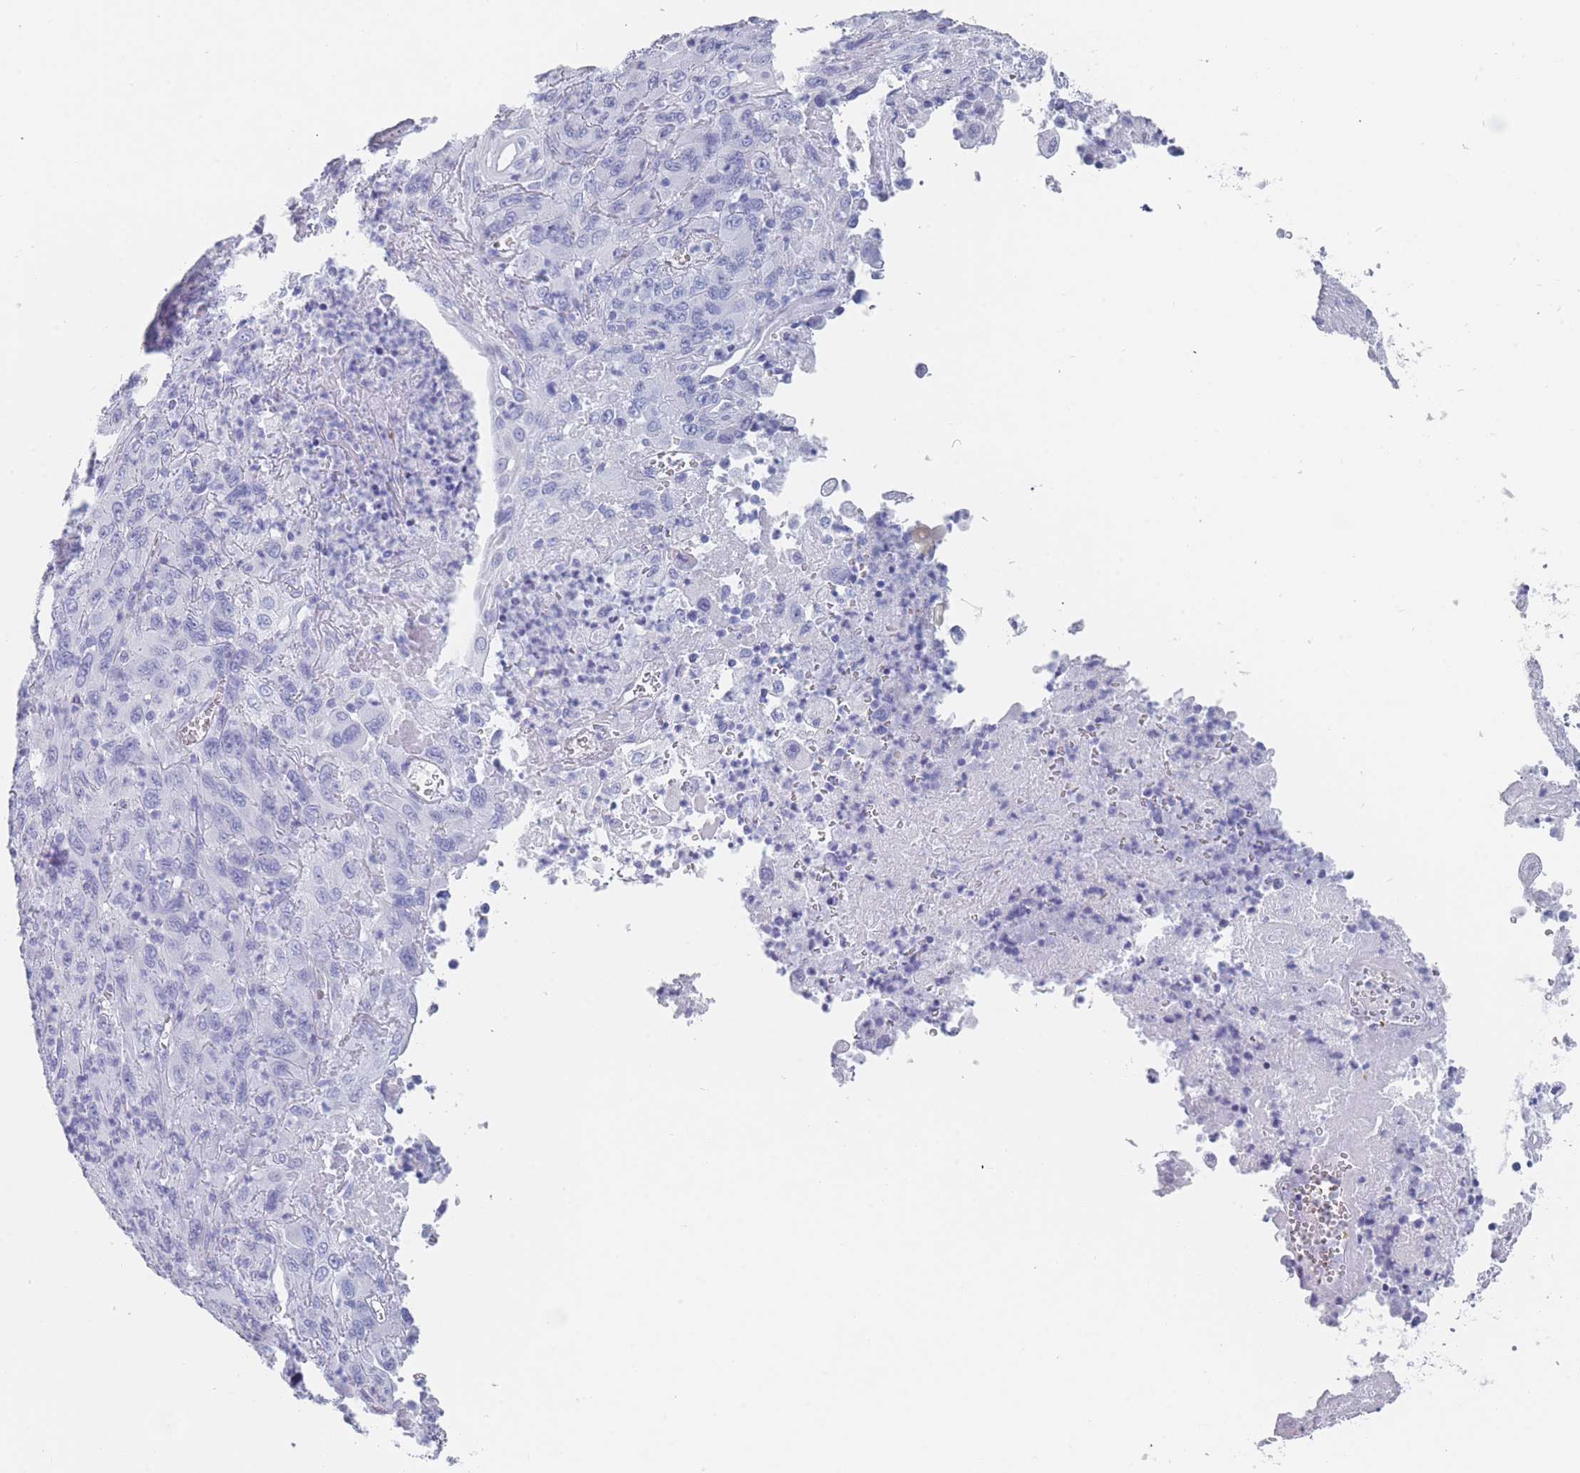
{"staining": {"intensity": "negative", "quantity": "none", "location": "none"}, "tissue": "melanoma", "cell_type": "Tumor cells", "image_type": "cancer", "snomed": [{"axis": "morphology", "description": "Malignant melanoma, Metastatic site"}, {"axis": "topography", "description": "Skin"}], "caption": "Micrograph shows no protein expression in tumor cells of malignant melanoma (metastatic site) tissue.", "gene": "OR5D16", "patient": {"sex": "female", "age": 56}}